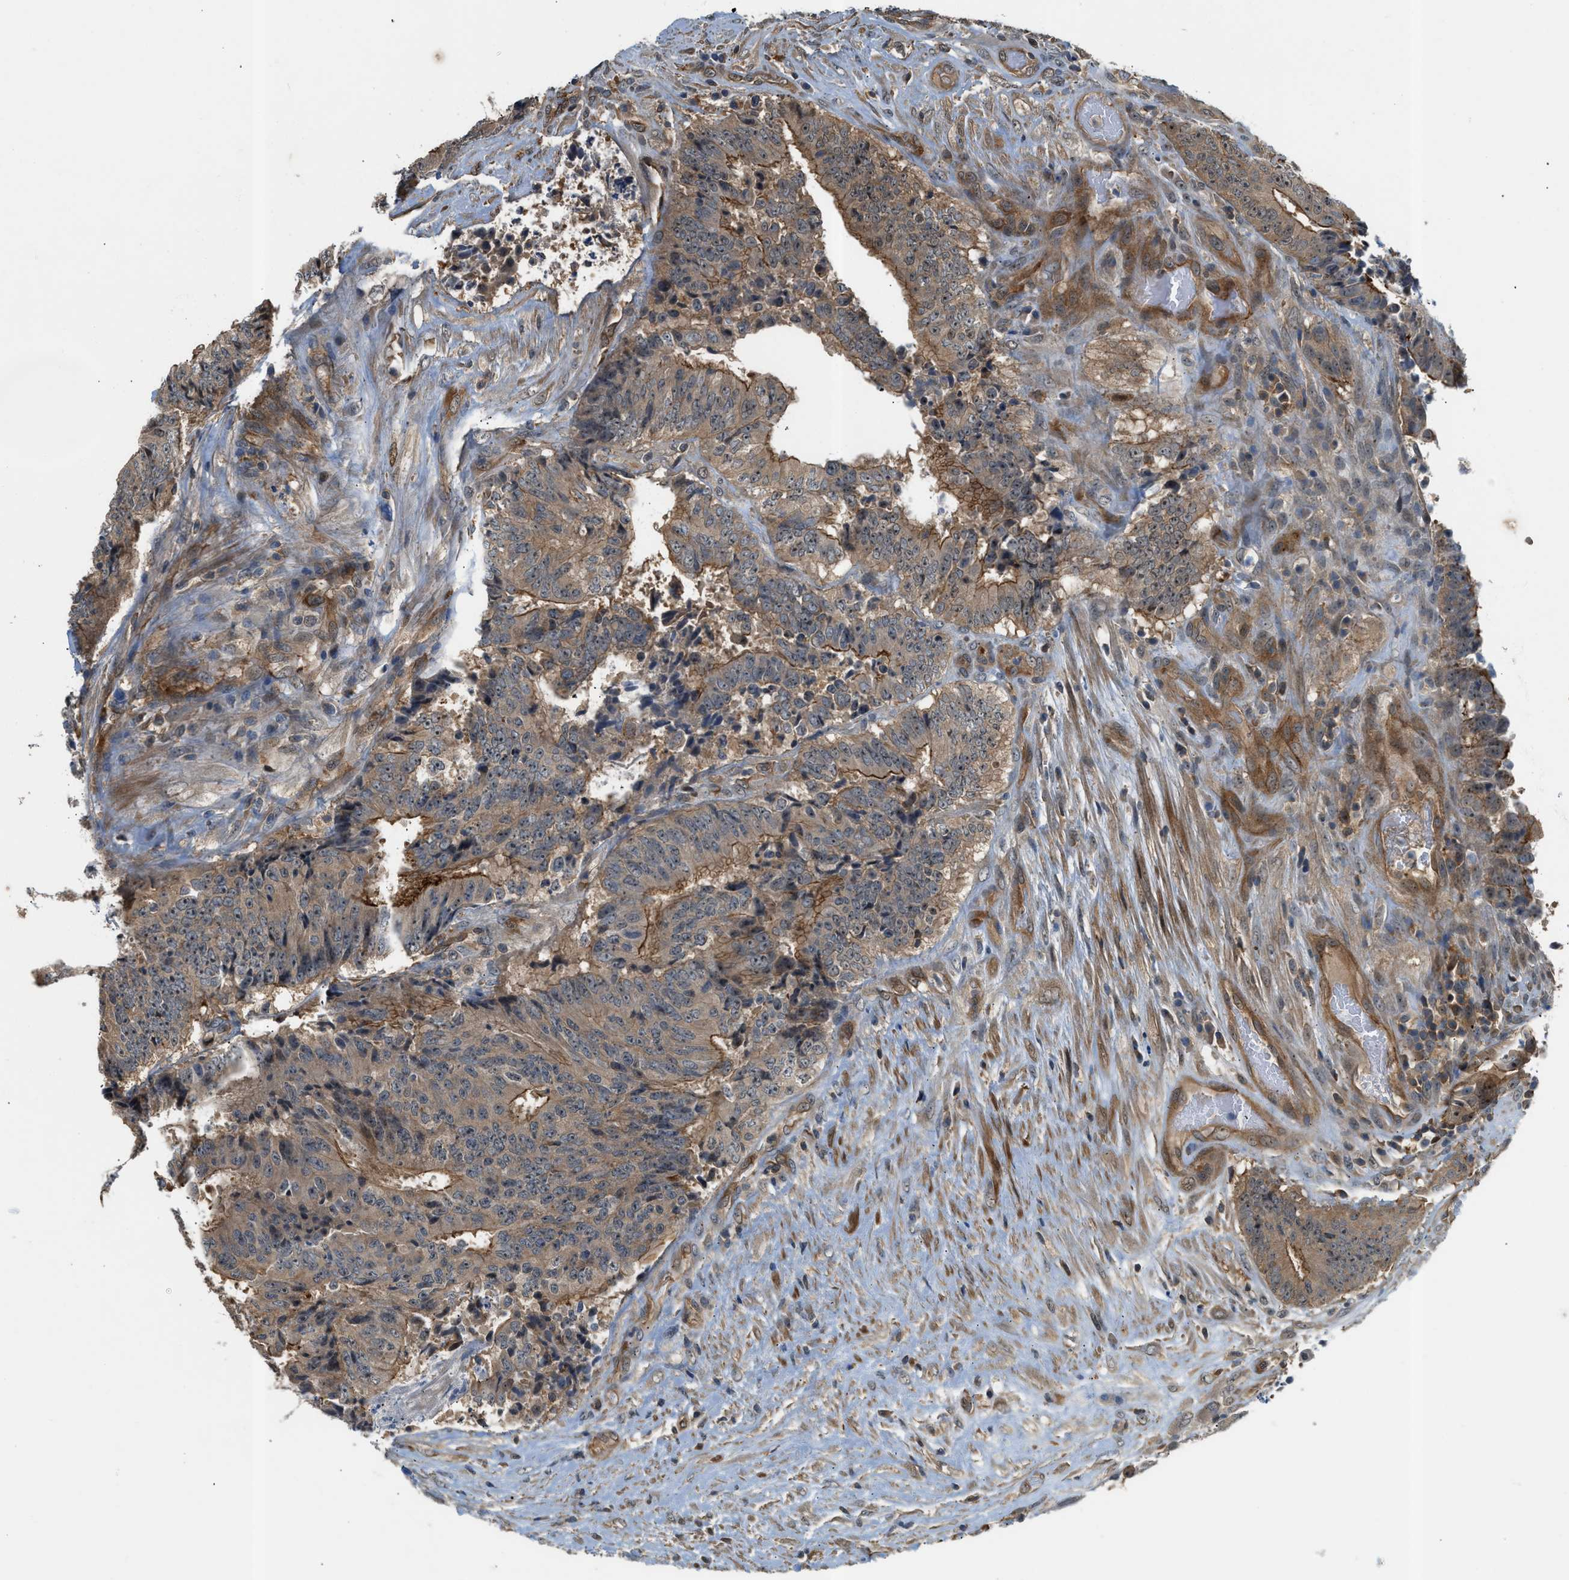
{"staining": {"intensity": "moderate", "quantity": ">75%", "location": "cytoplasmic/membranous"}, "tissue": "colorectal cancer", "cell_type": "Tumor cells", "image_type": "cancer", "snomed": [{"axis": "morphology", "description": "Adenocarcinoma, NOS"}, {"axis": "topography", "description": "Rectum"}], "caption": "This micrograph shows immunohistochemistry (IHC) staining of colorectal cancer (adenocarcinoma), with medium moderate cytoplasmic/membranous positivity in approximately >75% of tumor cells.", "gene": "CBLB", "patient": {"sex": "male", "age": 84}}